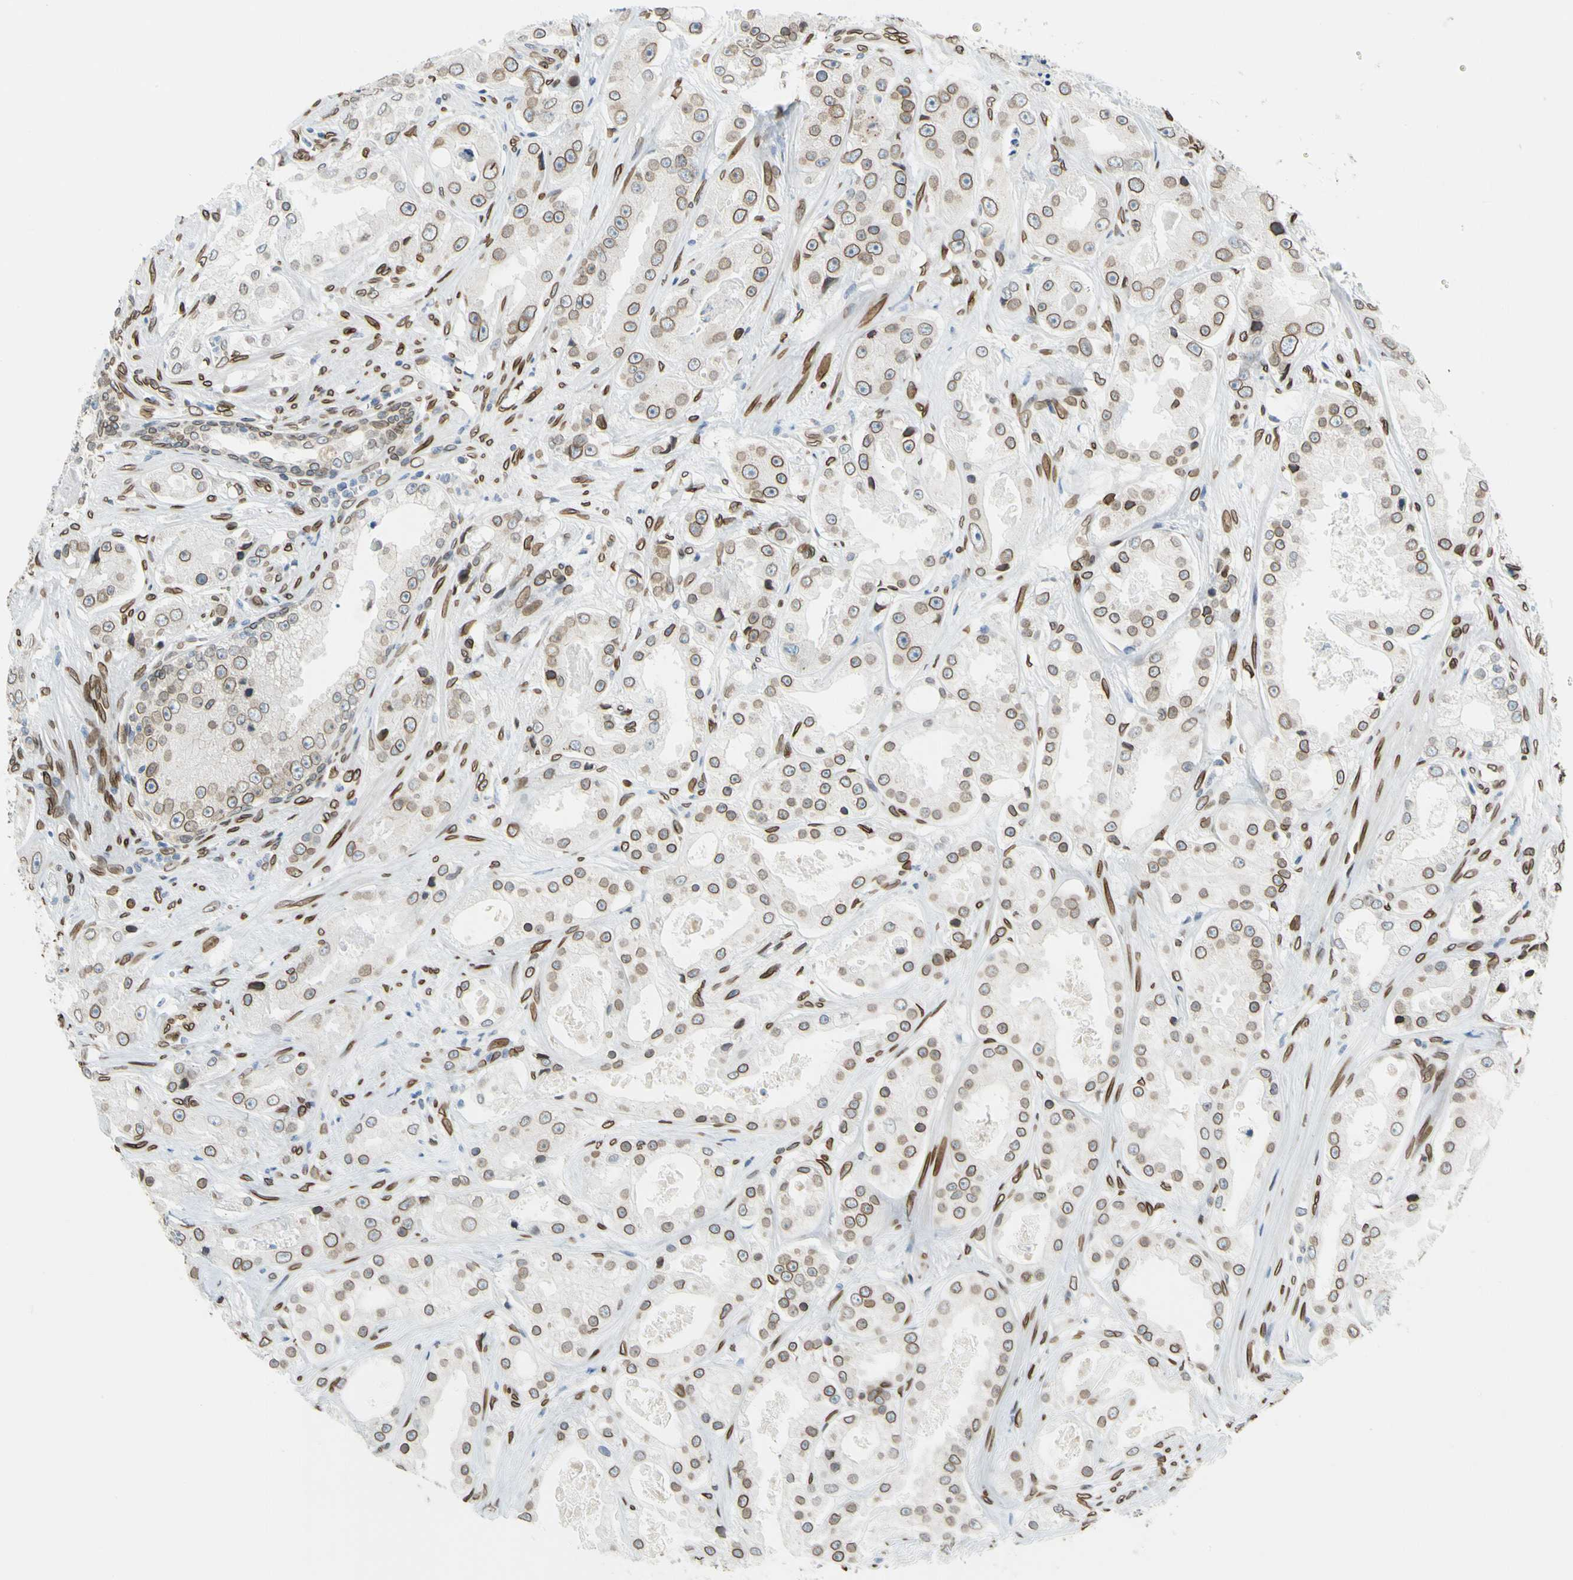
{"staining": {"intensity": "moderate", "quantity": ">75%", "location": "cytoplasmic/membranous,nuclear"}, "tissue": "prostate cancer", "cell_type": "Tumor cells", "image_type": "cancer", "snomed": [{"axis": "morphology", "description": "Adenocarcinoma, High grade"}, {"axis": "topography", "description": "Prostate"}], "caption": "IHC histopathology image of human prostate high-grade adenocarcinoma stained for a protein (brown), which exhibits medium levels of moderate cytoplasmic/membranous and nuclear staining in approximately >75% of tumor cells.", "gene": "SUN1", "patient": {"sex": "male", "age": 73}}